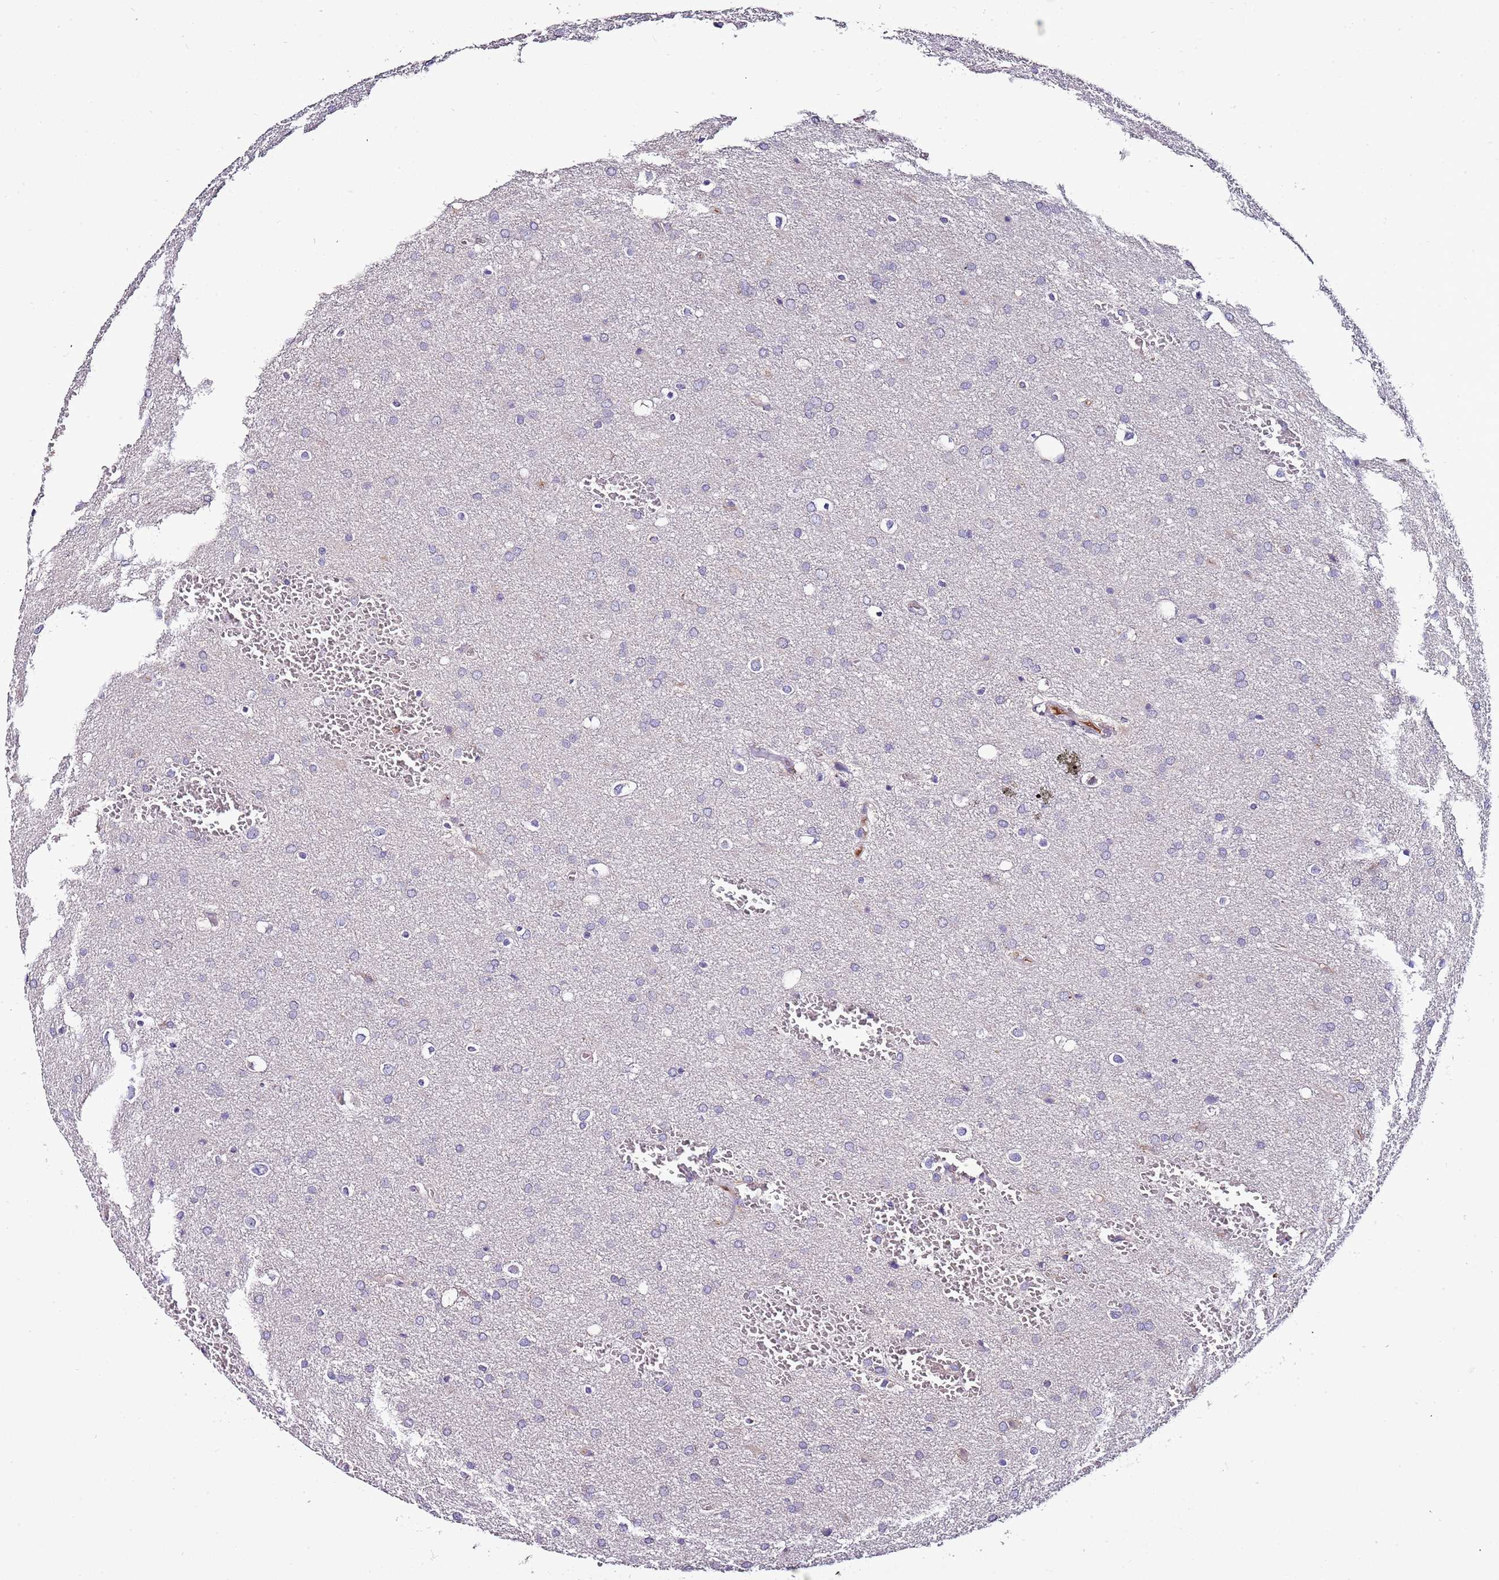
{"staining": {"intensity": "negative", "quantity": "none", "location": "none"}, "tissue": "glioma", "cell_type": "Tumor cells", "image_type": "cancer", "snomed": [{"axis": "morphology", "description": "Glioma, malignant, Low grade"}, {"axis": "topography", "description": "Brain"}], "caption": "Micrograph shows no protein positivity in tumor cells of glioma tissue.", "gene": "FAM20A", "patient": {"sex": "female", "age": 32}}